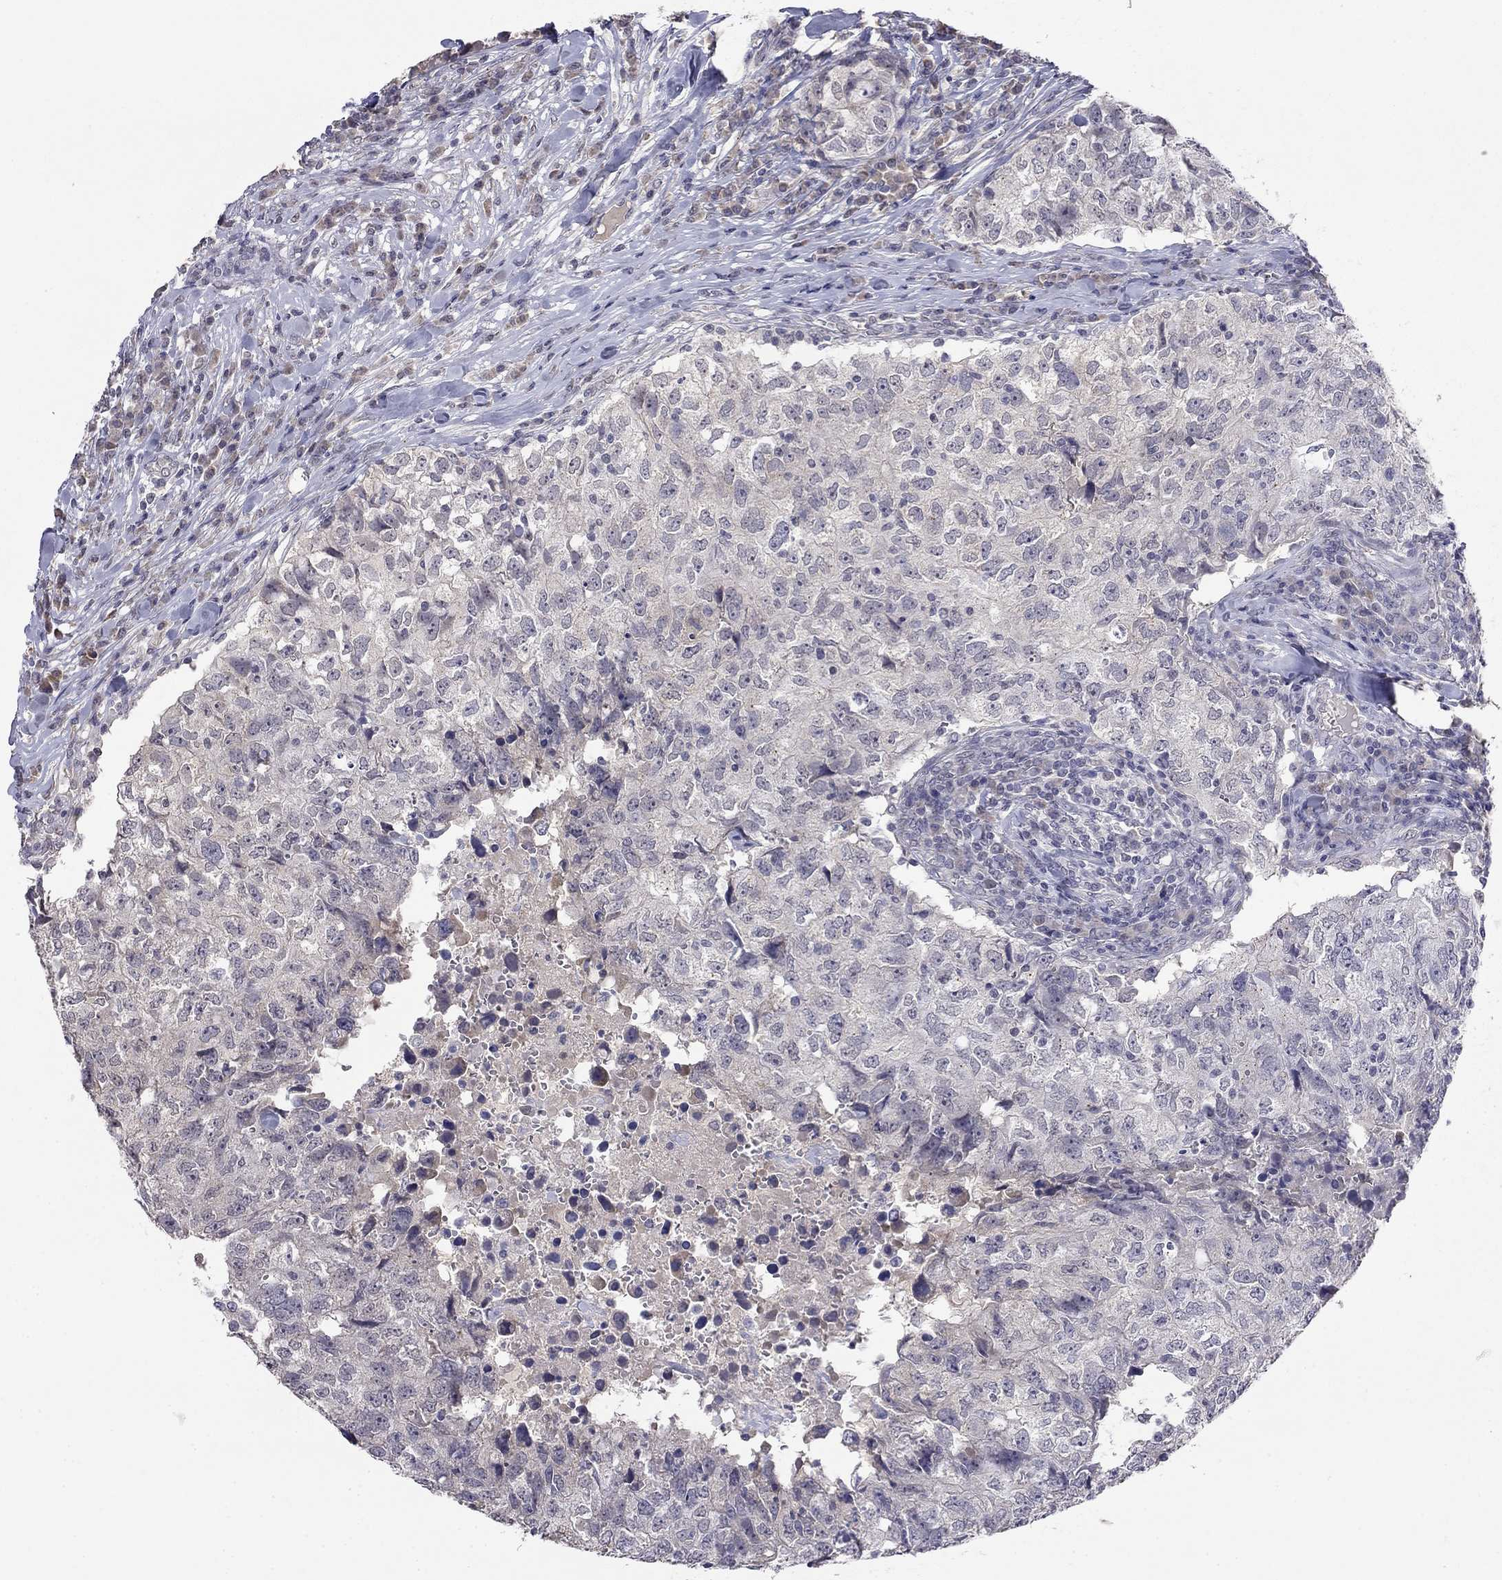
{"staining": {"intensity": "negative", "quantity": "none", "location": "none"}, "tissue": "breast cancer", "cell_type": "Tumor cells", "image_type": "cancer", "snomed": [{"axis": "morphology", "description": "Duct carcinoma"}, {"axis": "topography", "description": "Breast"}], "caption": "DAB (3,3'-diaminobenzidine) immunohistochemical staining of breast infiltrating ductal carcinoma shows no significant staining in tumor cells. Brightfield microscopy of immunohistochemistry (IHC) stained with DAB (brown) and hematoxylin (blue), captured at high magnification.", "gene": "WNK3", "patient": {"sex": "female", "age": 30}}